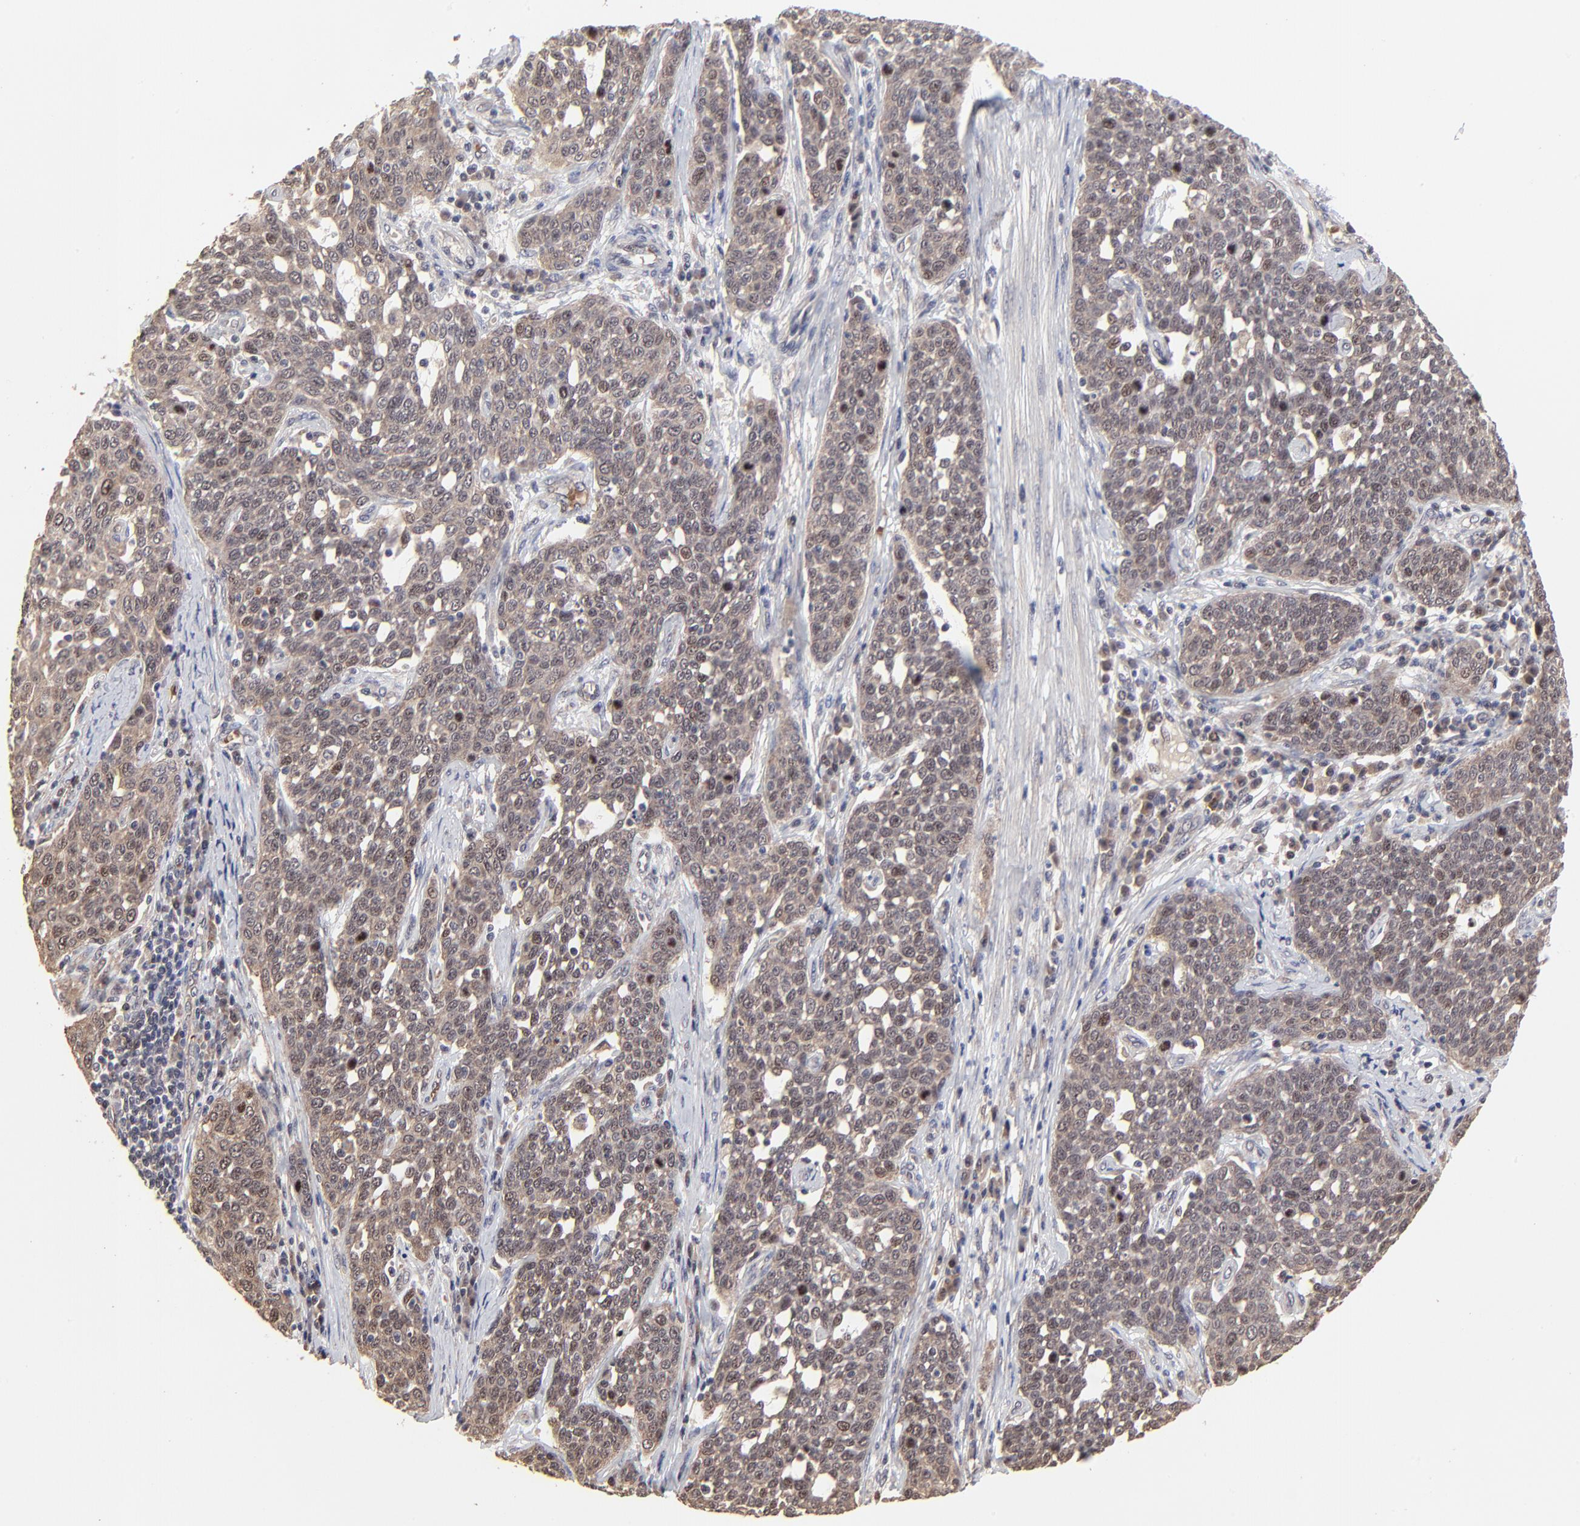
{"staining": {"intensity": "moderate", "quantity": ">75%", "location": "cytoplasmic/membranous,nuclear"}, "tissue": "cervical cancer", "cell_type": "Tumor cells", "image_type": "cancer", "snomed": [{"axis": "morphology", "description": "Squamous cell carcinoma, NOS"}, {"axis": "topography", "description": "Cervix"}], "caption": "There is medium levels of moderate cytoplasmic/membranous and nuclear expression in tumor cells of cervical cancer, as demonstrated by immunohistochemical staining (brown color).", "gene": "FRMD8", "patient": {"sex": "female", "age": 34}}